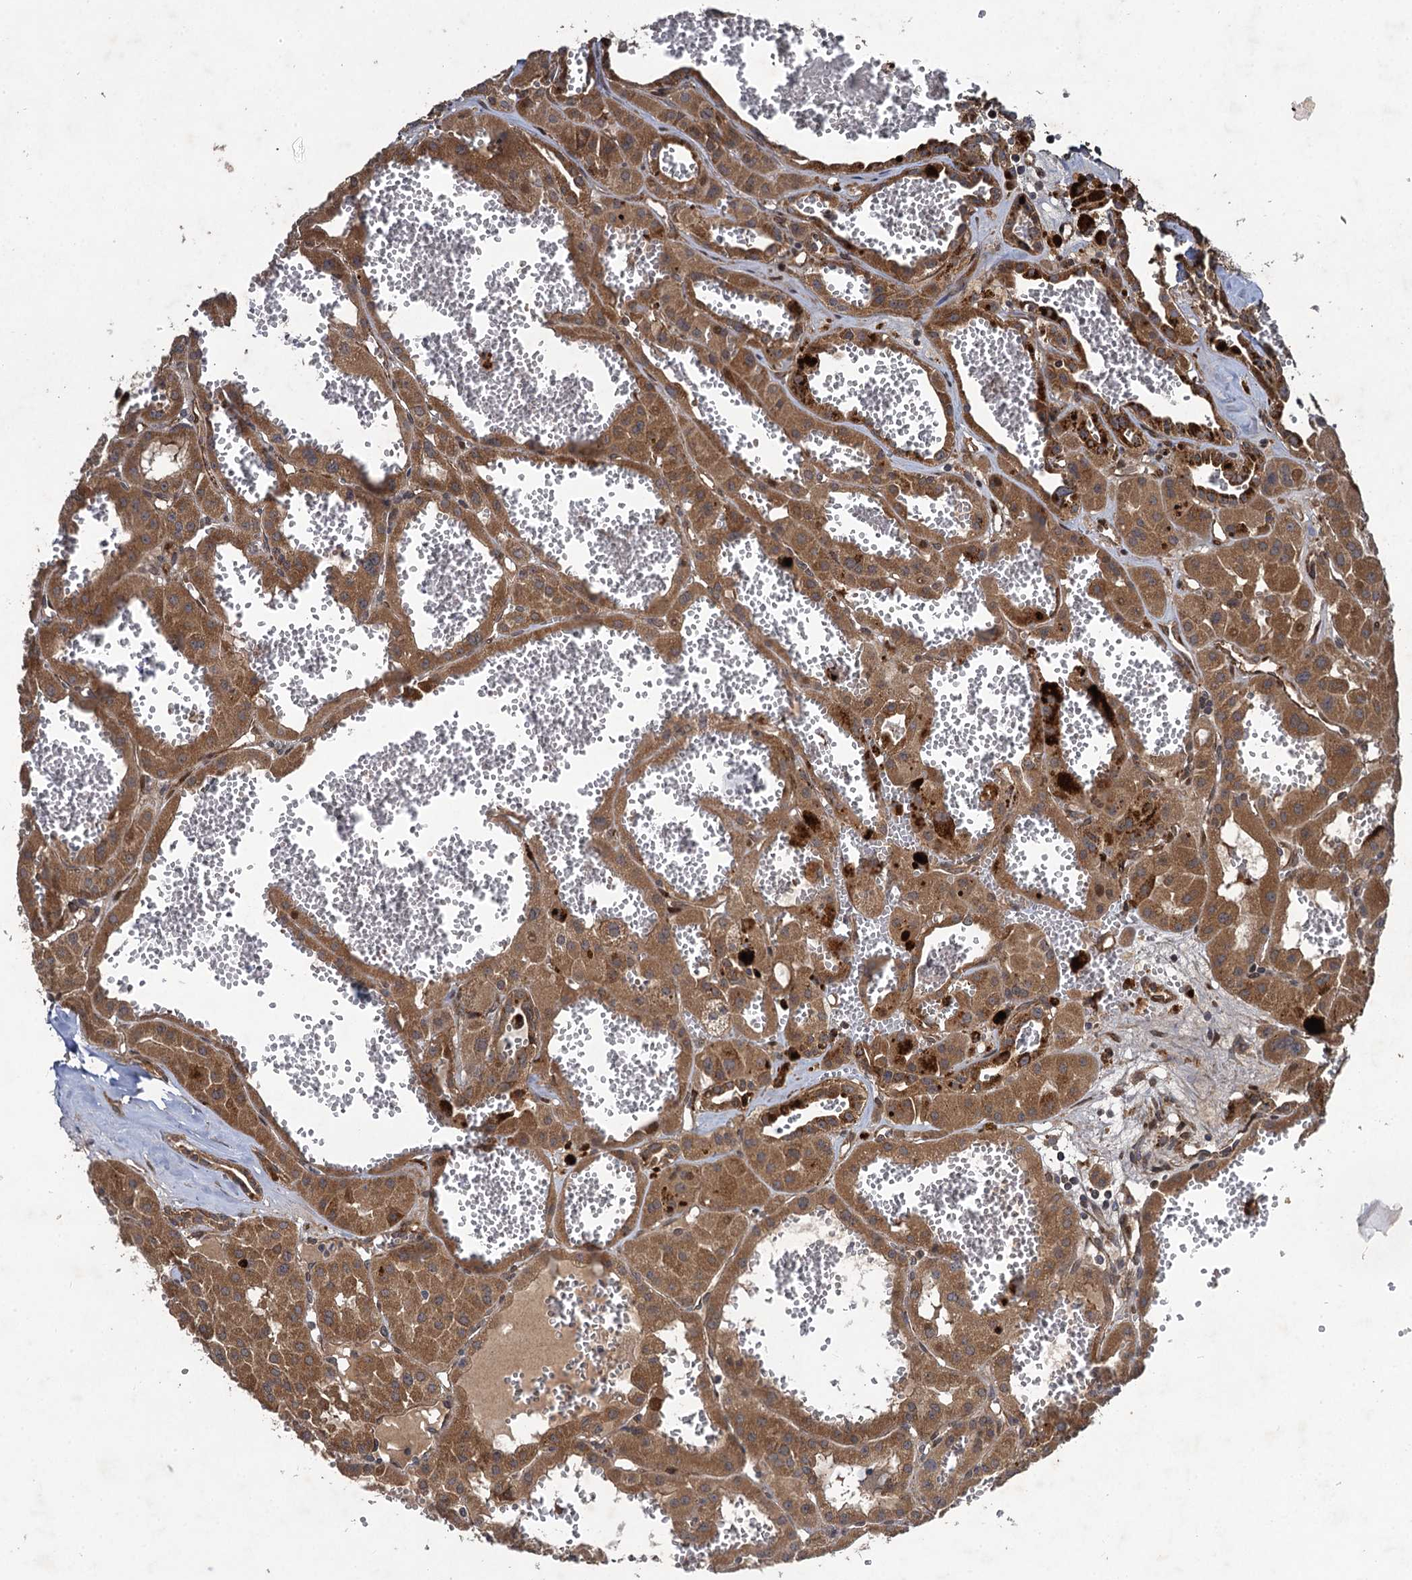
{"staining": {"intensity": "moderate", "quantity": ">75%", "location": "cytoplasmic/membranous"}, "tissue": "renal cancer", "cell_type": "Tumor cells", "image_type": "cancer", "snomed": [{"axis": "morphology", "description": "Carcinoma, NOS"}, {"axis": "topography", "description": "Kidney"}], "caption": "Renal carcinoma was stained to show a protein in brown. There is medium levels of moderate cytoplasmic/membranous staining in approximately >75% of tumor cells.", "gene": "NUDT22", "patient": {"sex": "female", "age": 75}}